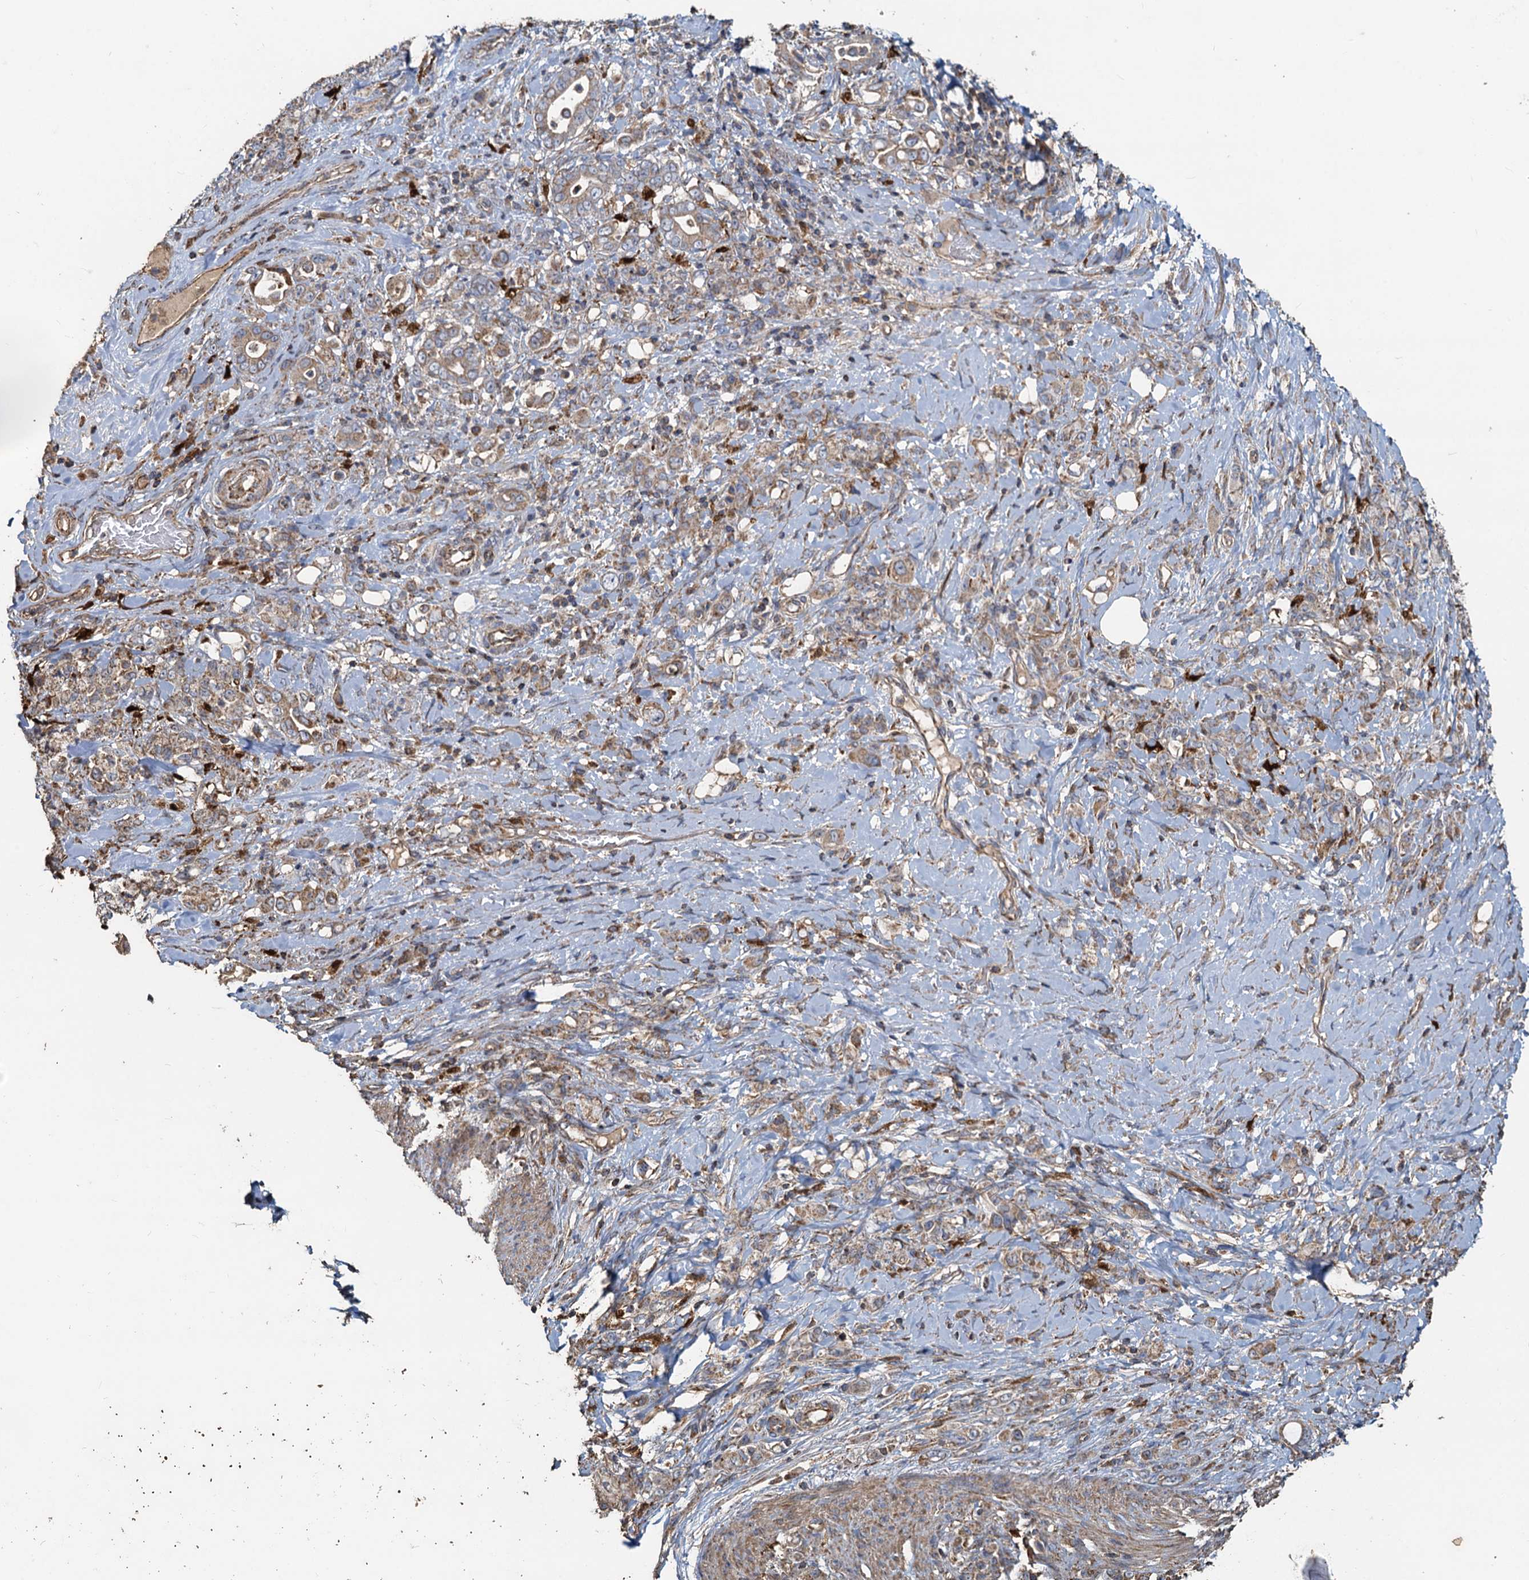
{"staining": {"intensity": "weak", "quantity": ">75%", "location": "cytoplasmic/membranous"}, "tissue": "stomach cancer", "cell_type": "Tumor cells", "image_type": "cancer", "snomed": [{"axis": "morphology", "description": "Adenocarcinoma, NOS"}, {"axis": "topography", "description": "Stomach"}], "caption": "Stomach adenocarcinoma tissue reveals weak cytoplasmic/membranous staining in about >75% of tumor cells, visualized by immunohistochemistry.", "gene": "SDS", "patient": {"sex": "female", "age": 79}}